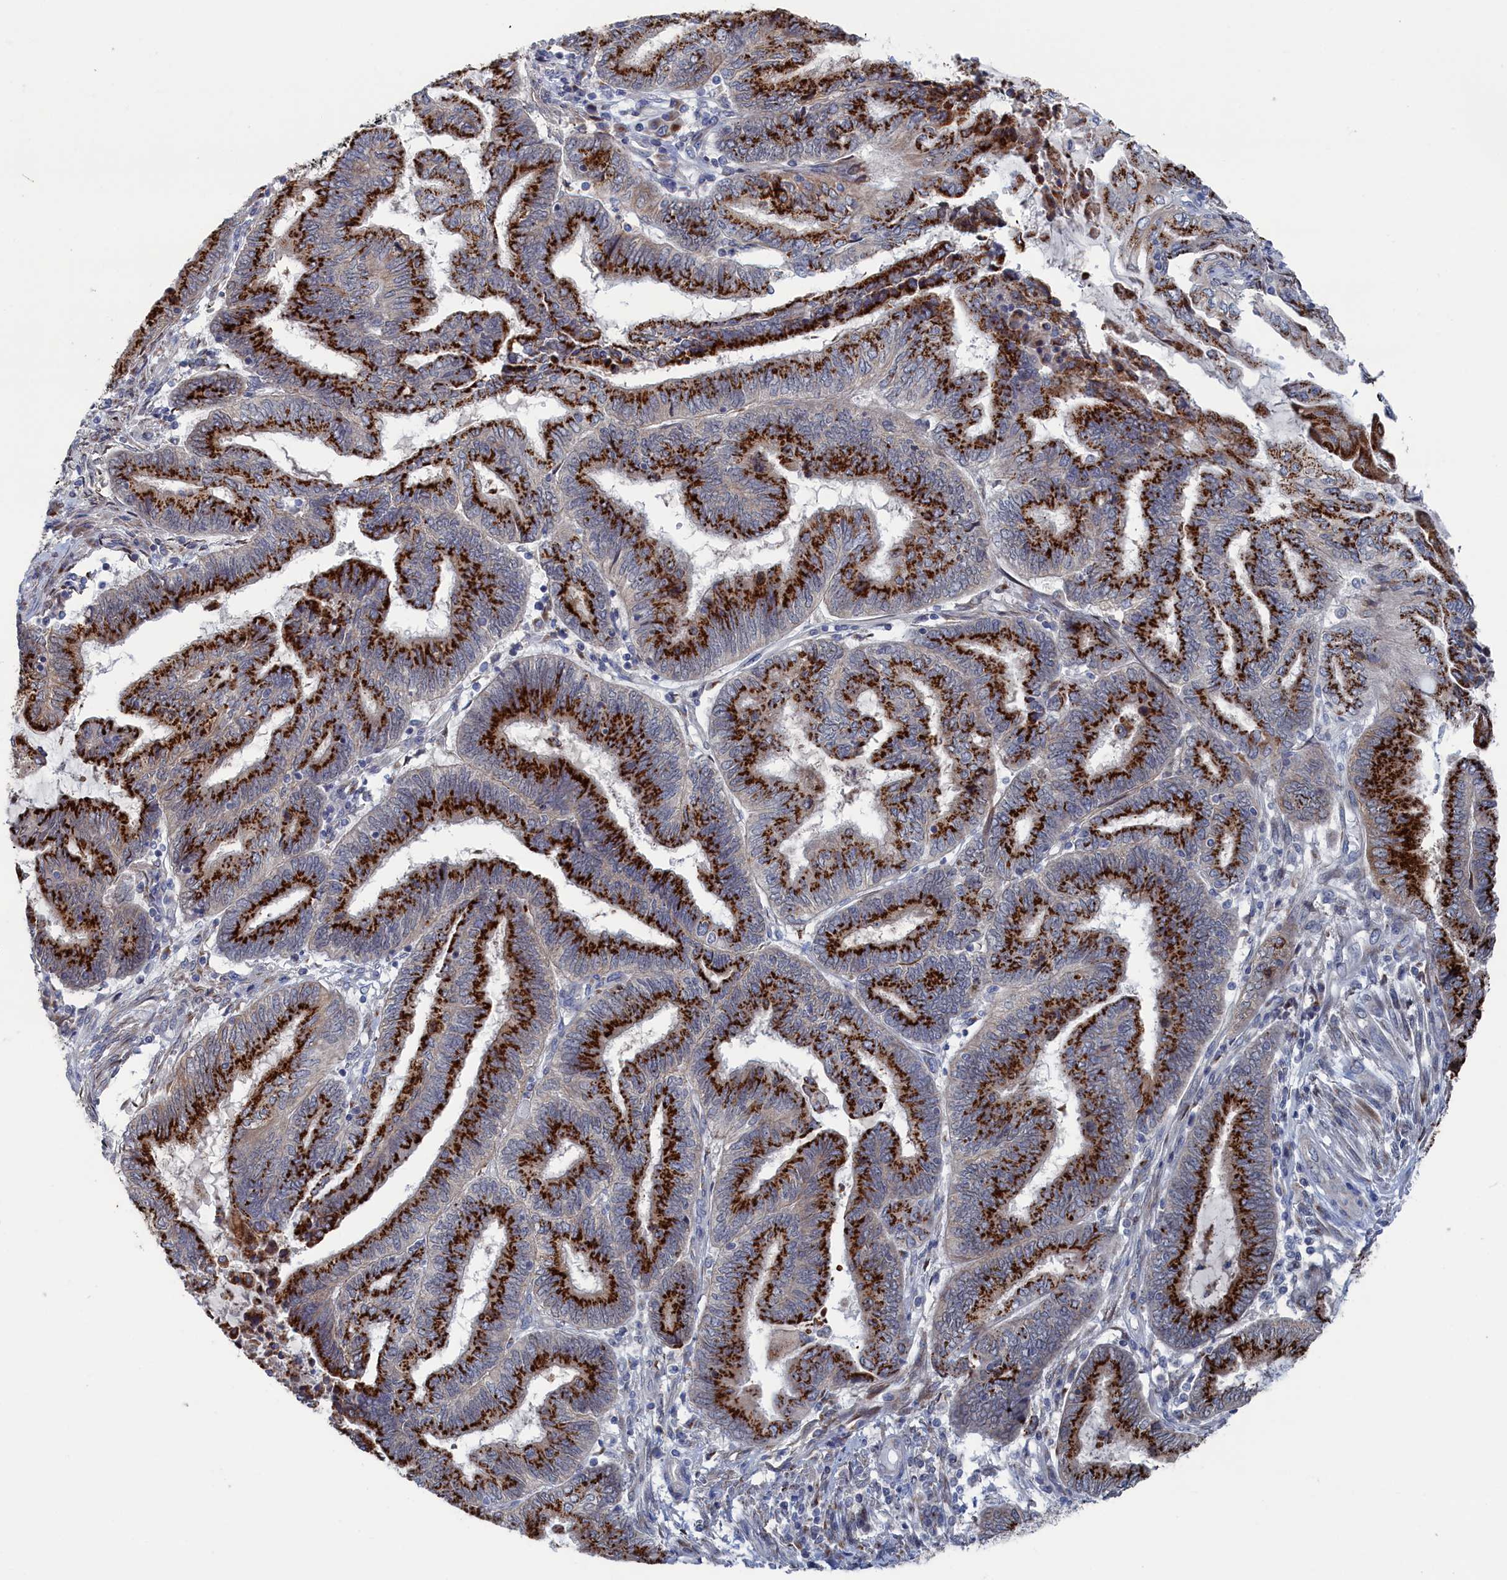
{"staining": {"intensity": "strong", "quantity": ">75%", "location": "cytoplasmic/membranous"}, "tissue": "endometrial cancer", "cell_type": "Tumor cells", "image_type": "cancer", "snomed": [{"axis": "morphology", "description": "Adenocarcinoma, NOS"}, {"axis": "topography", "description": "Uterus"}, {"axis": "topography", "description": "Endometrium"}], "caption": "Immunohistochemistry (DAB) staining of endometrial cancer reveals strong cytoplasmic/membranous protein positivity in about >75% of tumor cells. Using DAB (brown) and hematoxylin (blue) stains, captured at high magnification using brightfield microscopy.", "gene": "IRX1", "patient": {"sex": "female", "age": 70}}